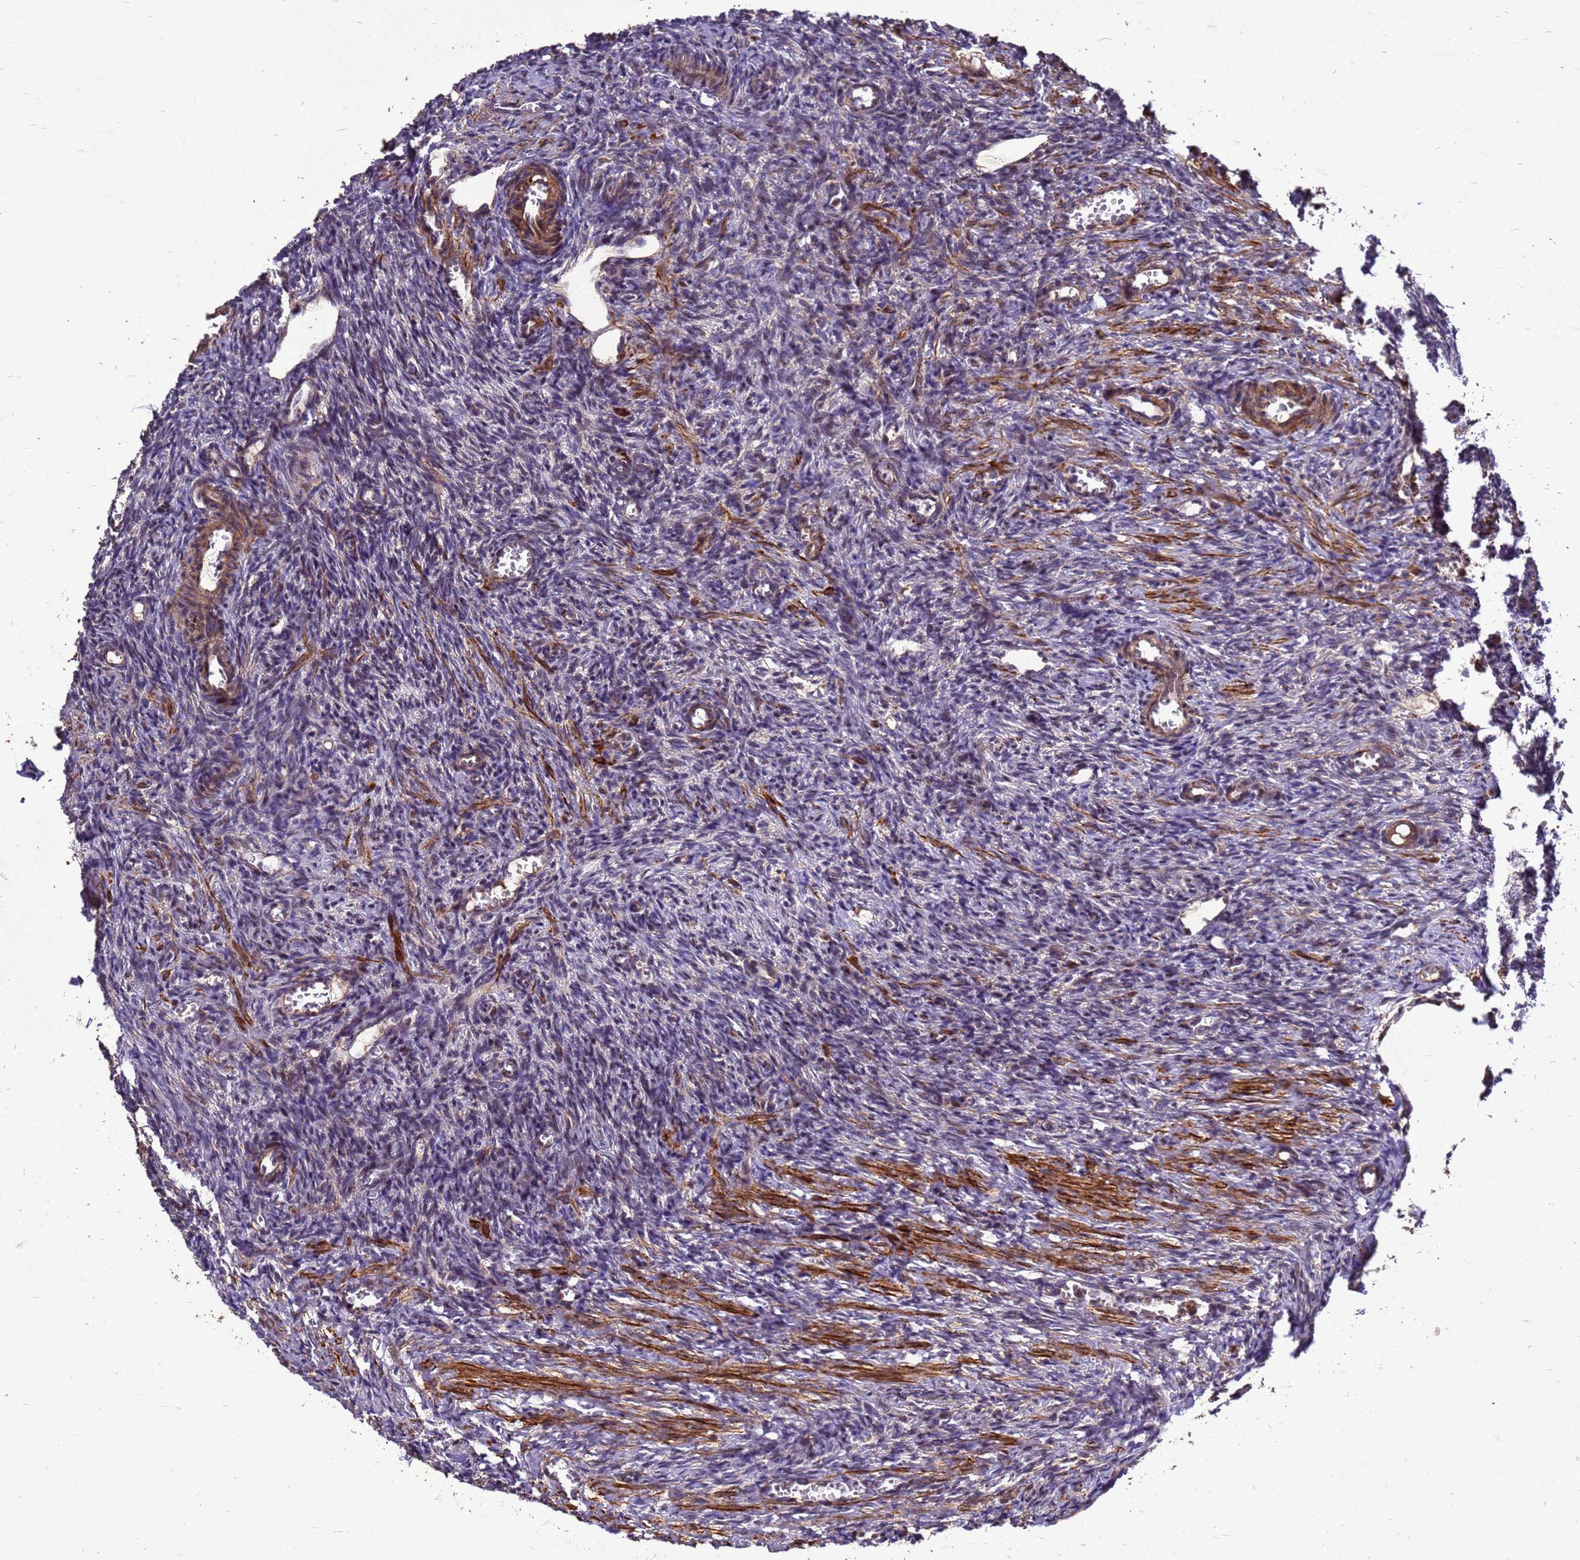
{"staining": {"intensity": "moderate", "quantity": ">75%", "location": "cytoplasmic/membranous"}, "tissue": "ovary", "cell_type": "Follicle cells", "image_type": "normal", "snomed": [{"axis": "morphology", "description": "Normal tissue, NOS"}, {"axis": "topography", "description": "Ovary"}], "caption": "Immunohistochemical staining of benign ovary shows medium levels of moderate cytoplasmic/membranous positivity in approximately >75% of follicle cells.", "gene": "RSPRY1", "patient": {"sex": "female", "age": 27}}